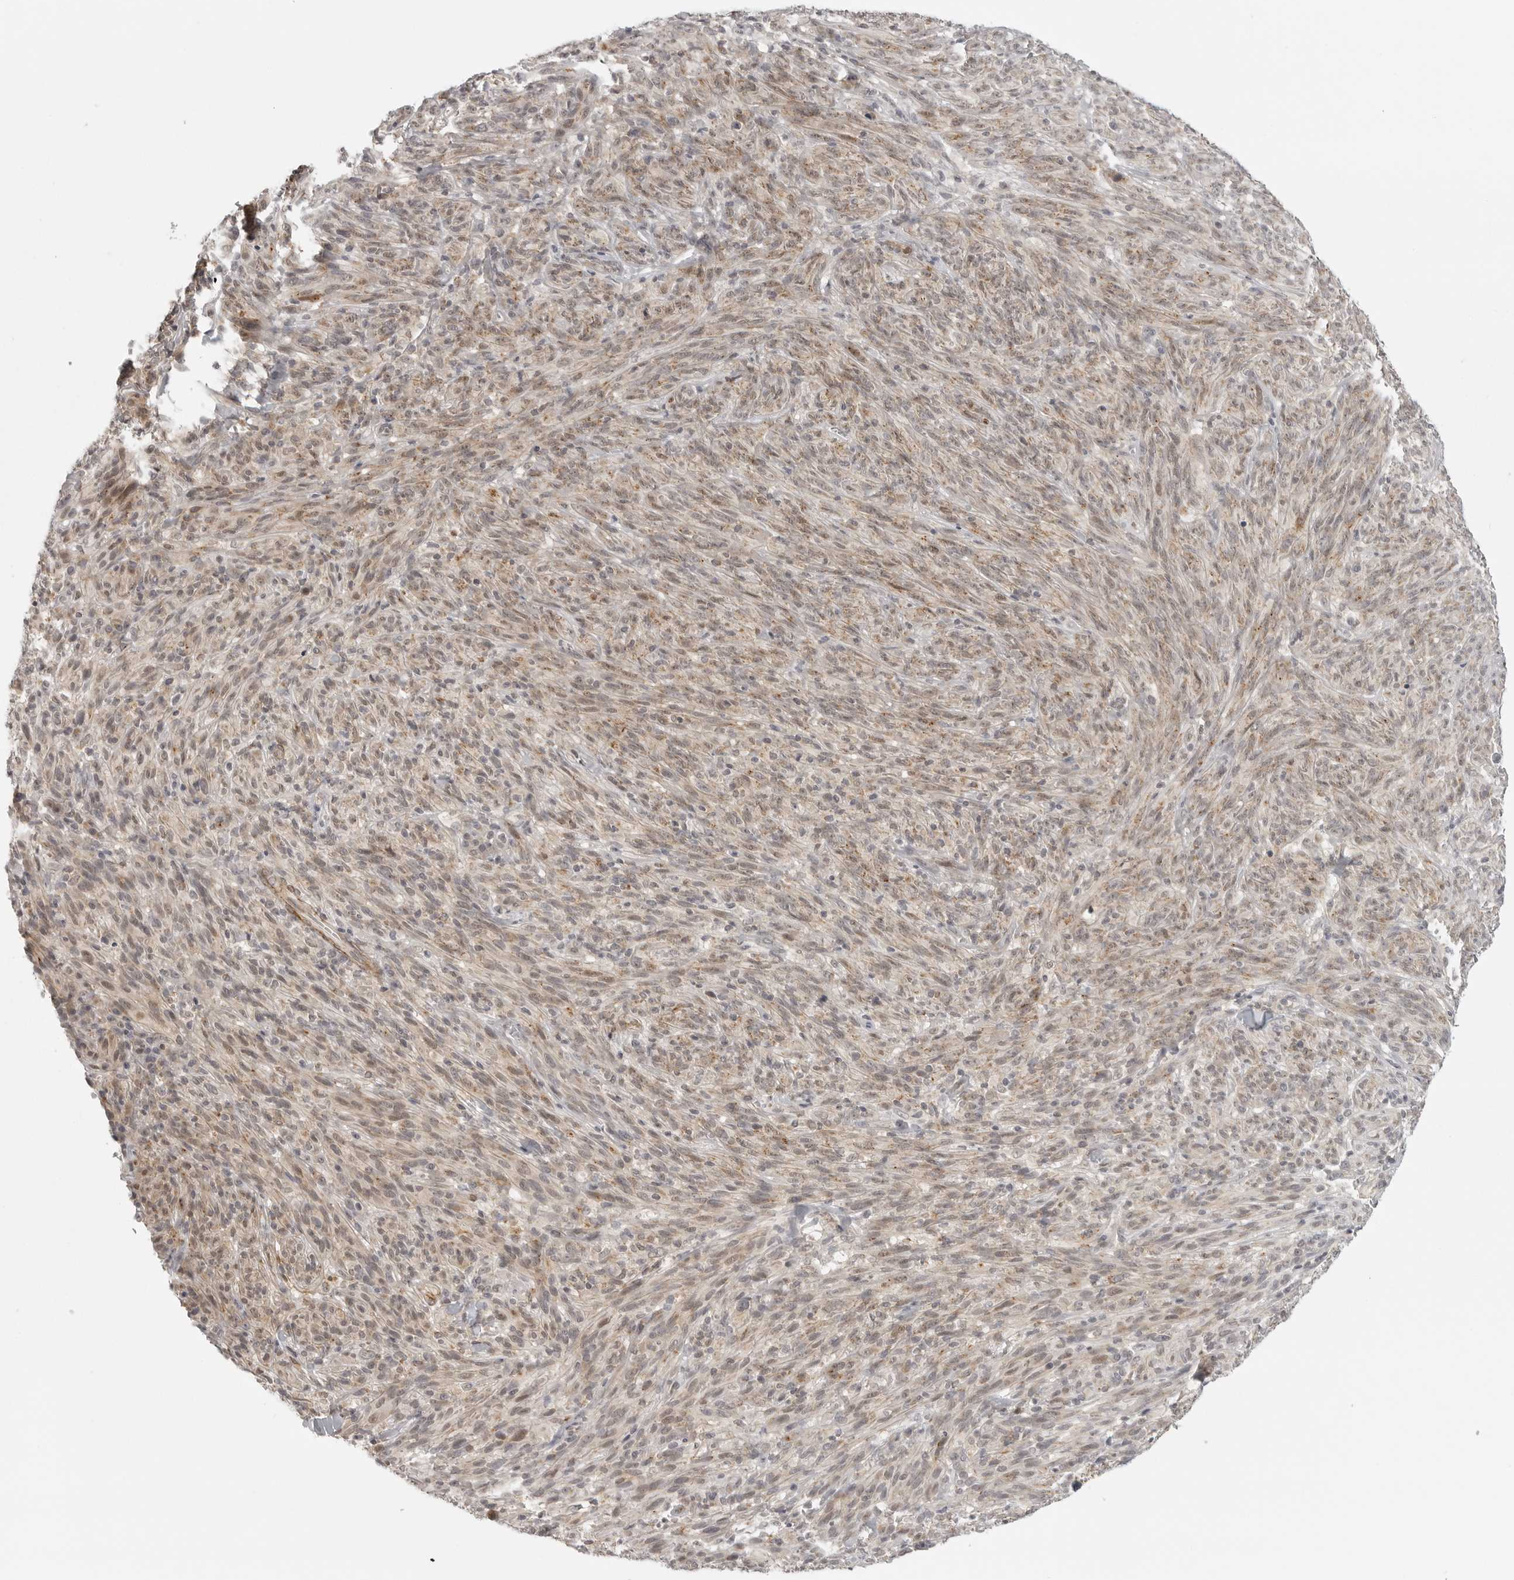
{"staining": {"intensity": "weak", "quantity": ">75%", "location": "cytoplasmic/membranous"}, "tissue": "melanoma", "cell_type": "Tumor cells", "image_type": "cancer", "snomed": [{"axis": "morphology", "description": "Malignant melanoma, NOS"}, {"axis": "topography", "description": "Skin of head"}], "caption": "Melanoma was stained to show a protein in brown. There is low levels of weak cytoplasmic/membranous staining in approximately >75% of tumor cells.", "gene": "TUT4", "patient": {"sex": "male", "age": 96}}